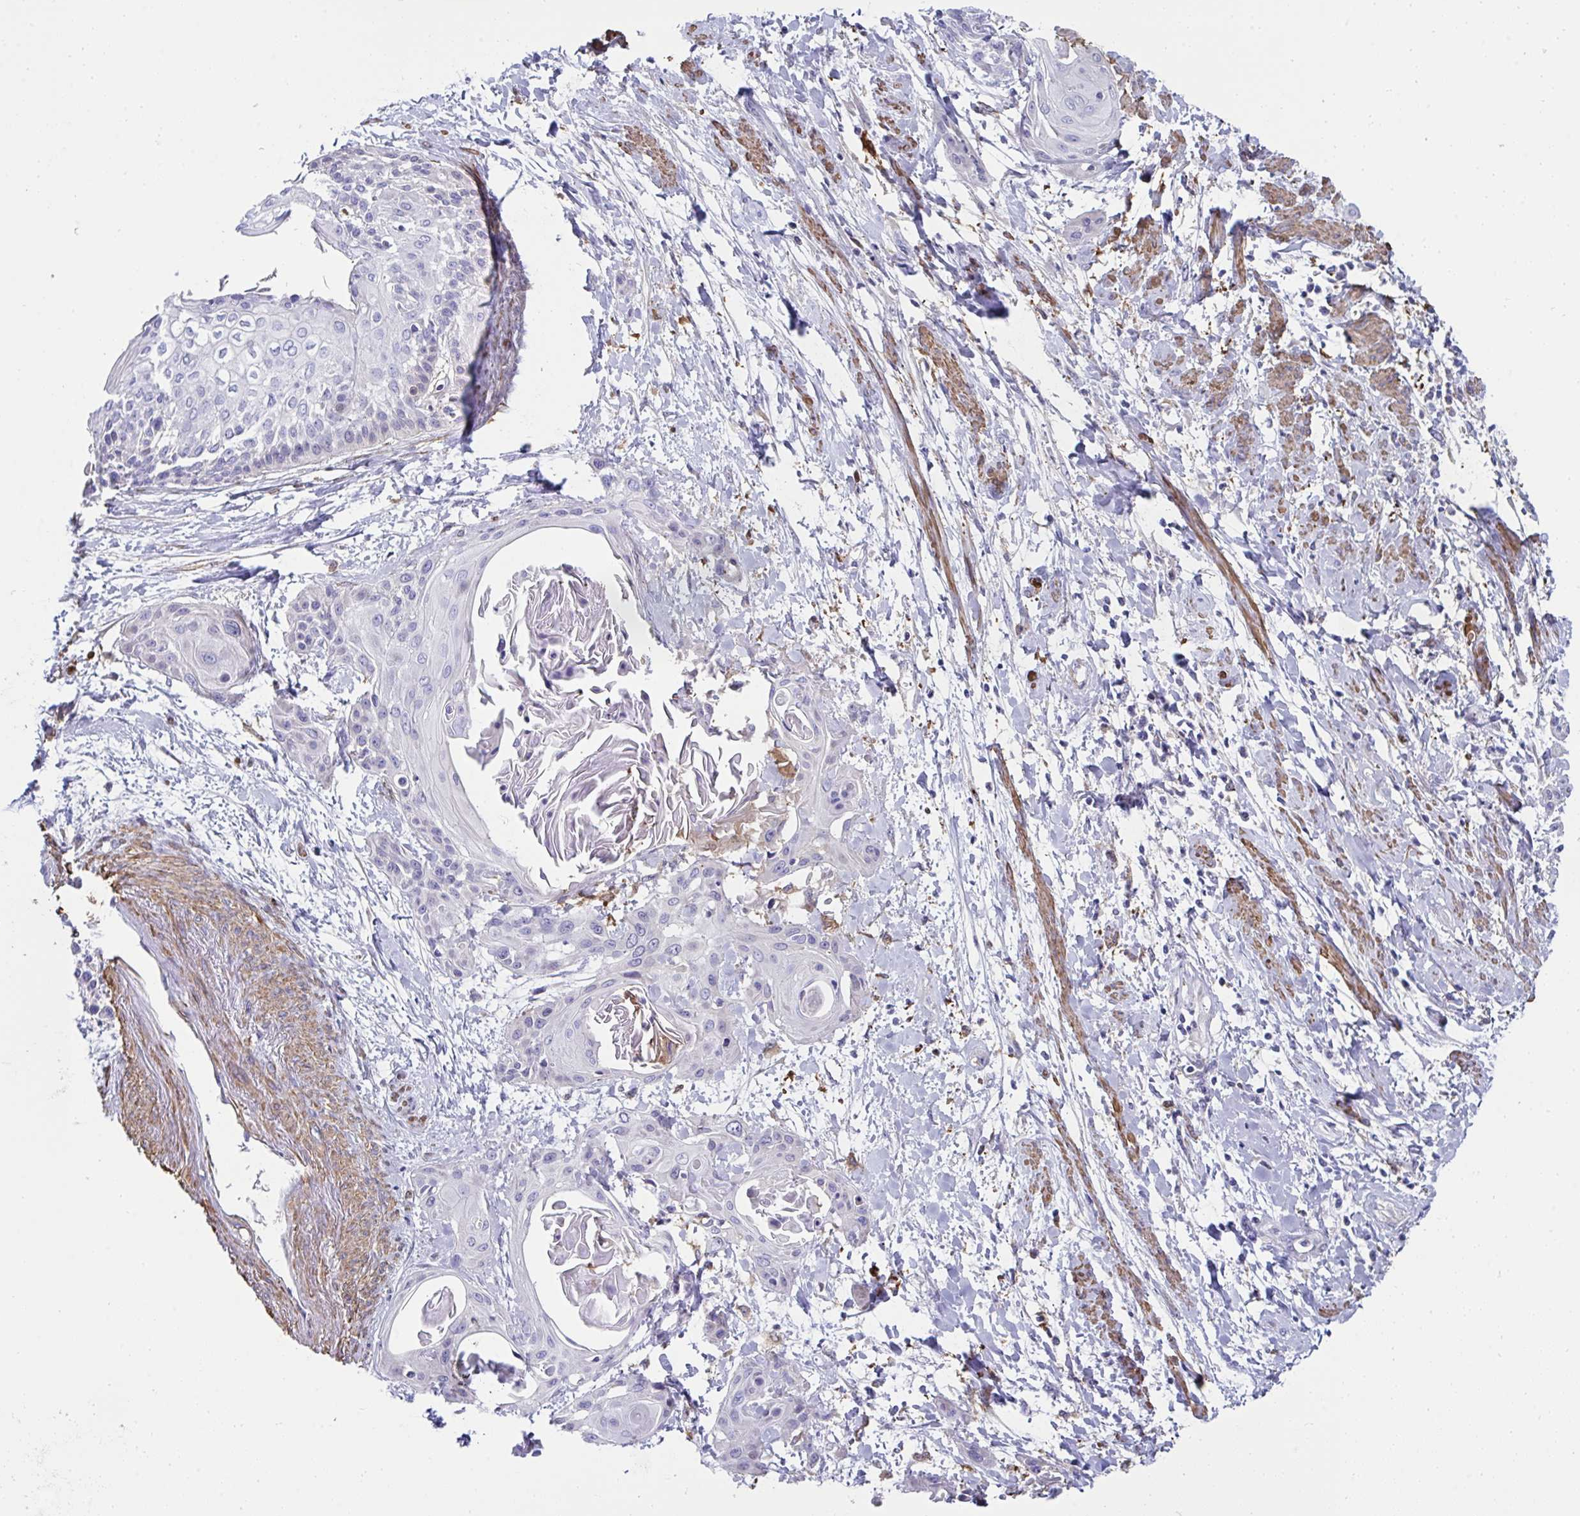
{"staining": {"intensity": "negative", "quantity": "none", "location": "none"}, "tissue": "cervical cancer", "cell_type": "Tumor cells", "image_type": "cancer", "snomed": [{"axis": "morphology", "description": "Squamous cell carcinoma, NOS"}, {"axis": "topography", "description": "Cervix"}], "caption": "Tumor cells are negative for brown protein staining in cervical cancer. The staining was performed using DAB to visualize the protein expression in brown, while the nuclei were stained in blue with hematoxylin (Magnification: 20x).", "gene": "FBXL13", "patient": {"sex": "female", "age": 57}}